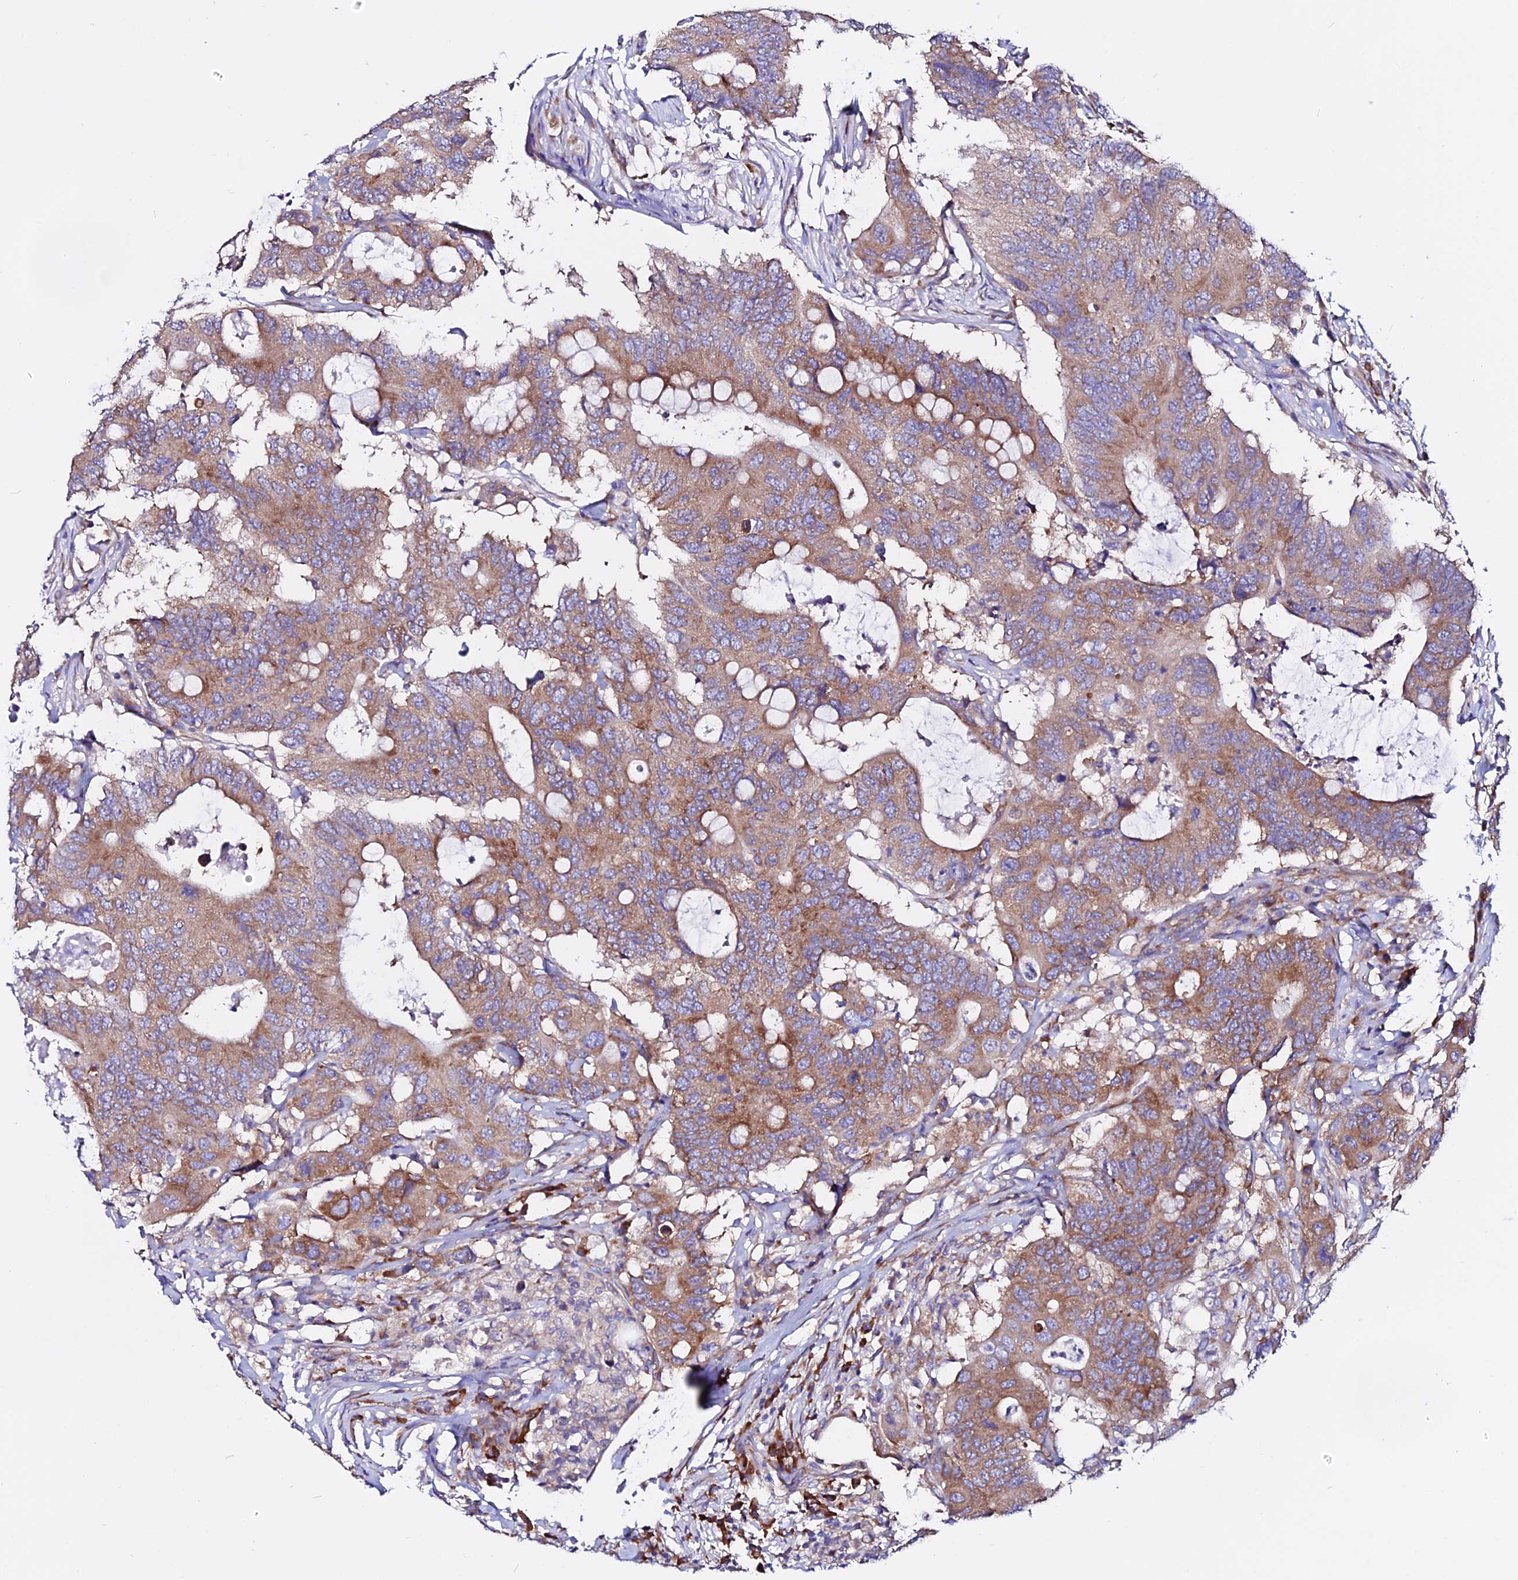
{"staining": {"intensity": "moderate", "quantity": ">75%", "location": "cytoplasmic/membranous"}, "tissue": "colorectal cancer", "cell_type": "Tumor cells", "image_type": "cancer", "snomed": [{"axis": "morphology", "description": "Adenocarcinoma, NOS"}, {"axis": "topography", "description": "Colon"}], "caption": "Immunohistochemical staining of human adenocarcinoma (colorectal) displays medium levels of moderate cytoplasmic/membranous positivity in about >75% of tumor cells. (DAB = brown stain, brightfield microscopy at high magnification).", "gene": "EEF1G", "patient": {"sex": "male", "age": 71}}